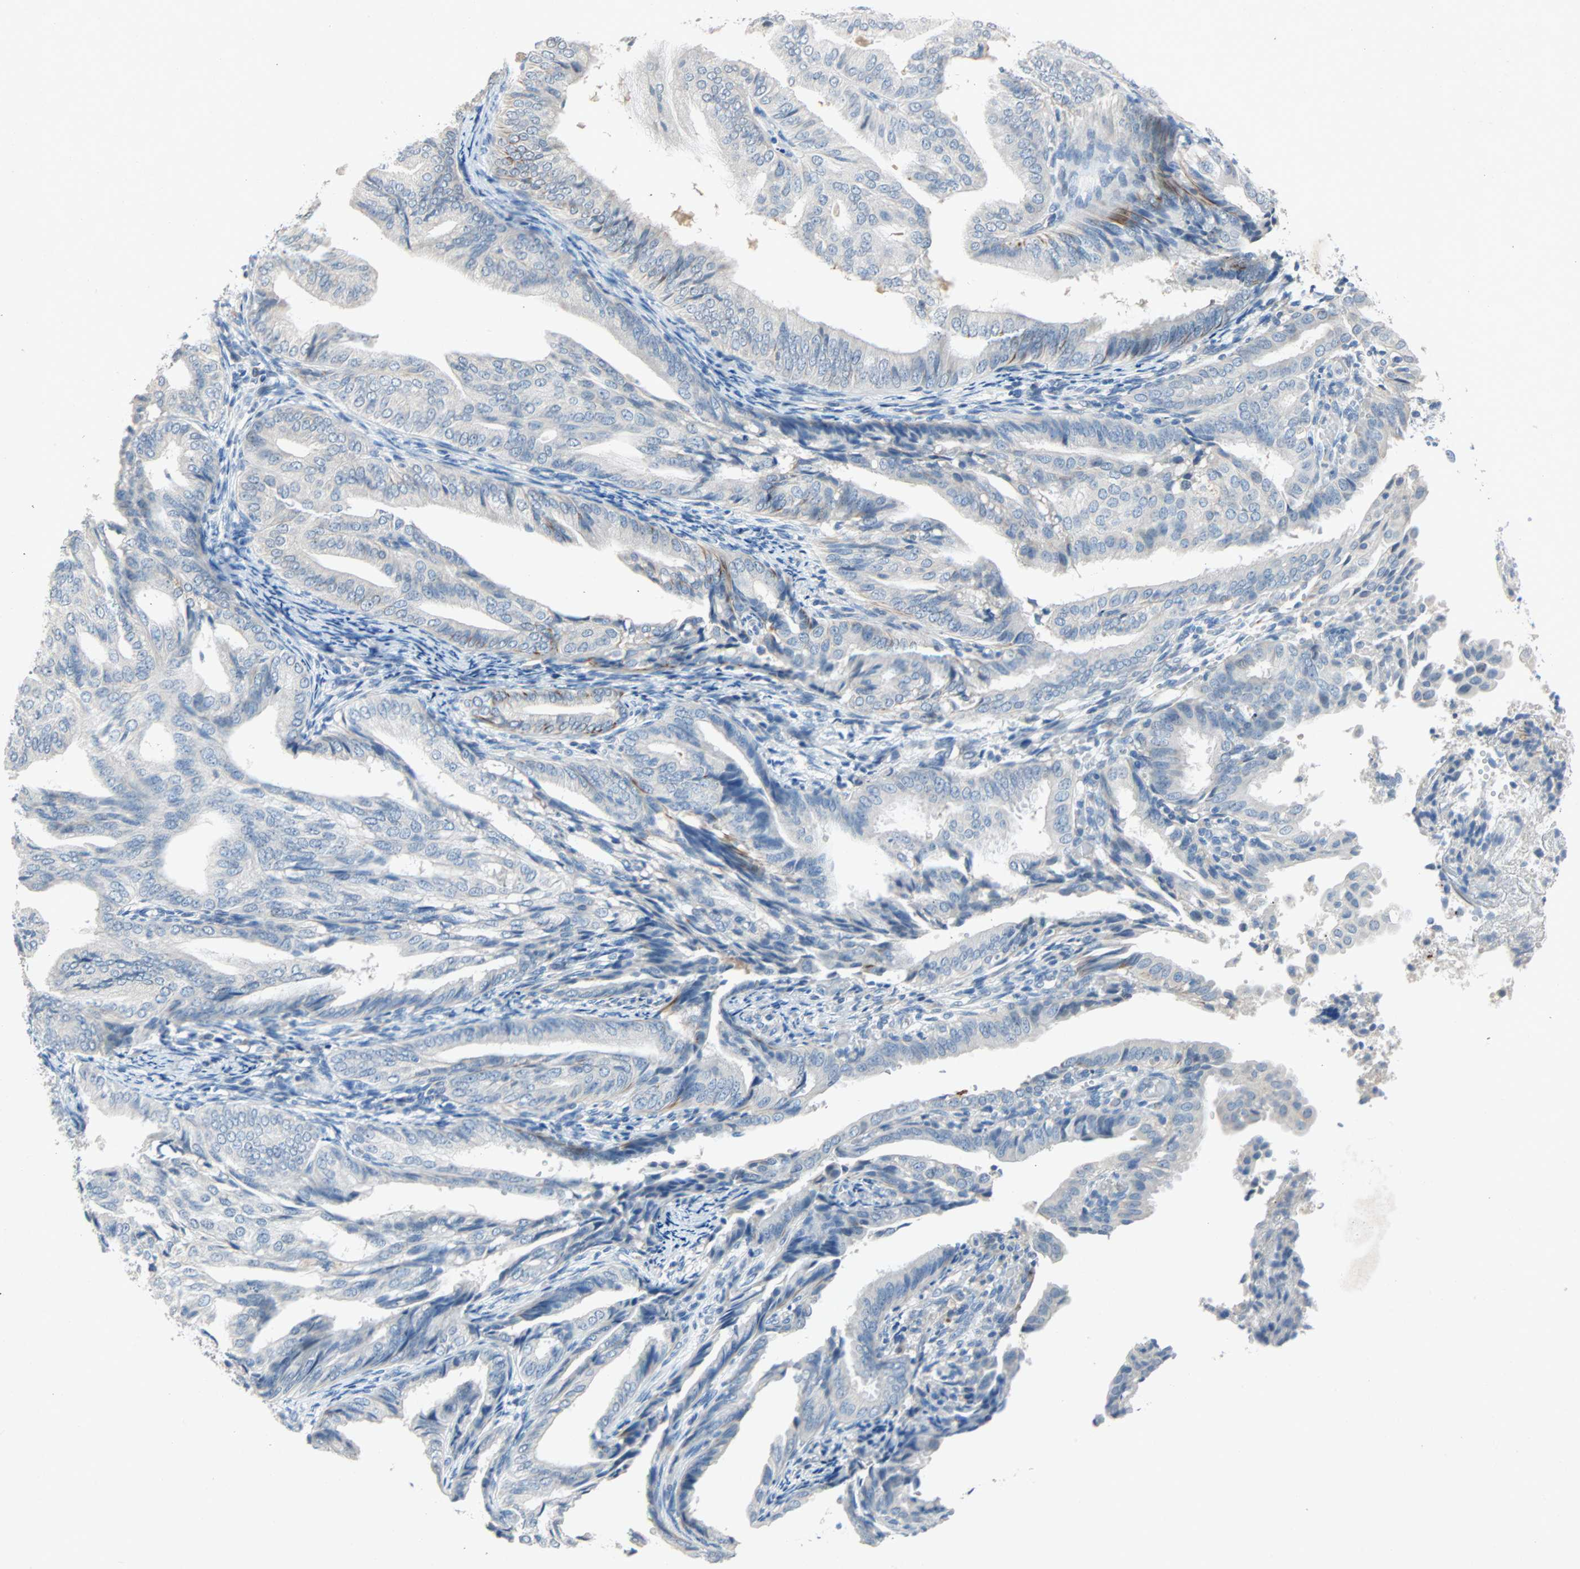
{"staining": {"intensity": "negative", "quantity": "none", "location": "none"}, "tissue": "endometrial cancer", "cell_type": "Tumor cells", "image_type": "cancer", "snomed": [{"axis": "morphology", "description": "Adenocarcinoma, NOS"}, {"axis": "topography", "description": "Endometrium"}], "caption": "Image shows no significant protein positivity in tumor cells of adenocarcinoma (endometrial).", "gene": "PCDHB2", "patient": {"sex": "female", "age": 58}}